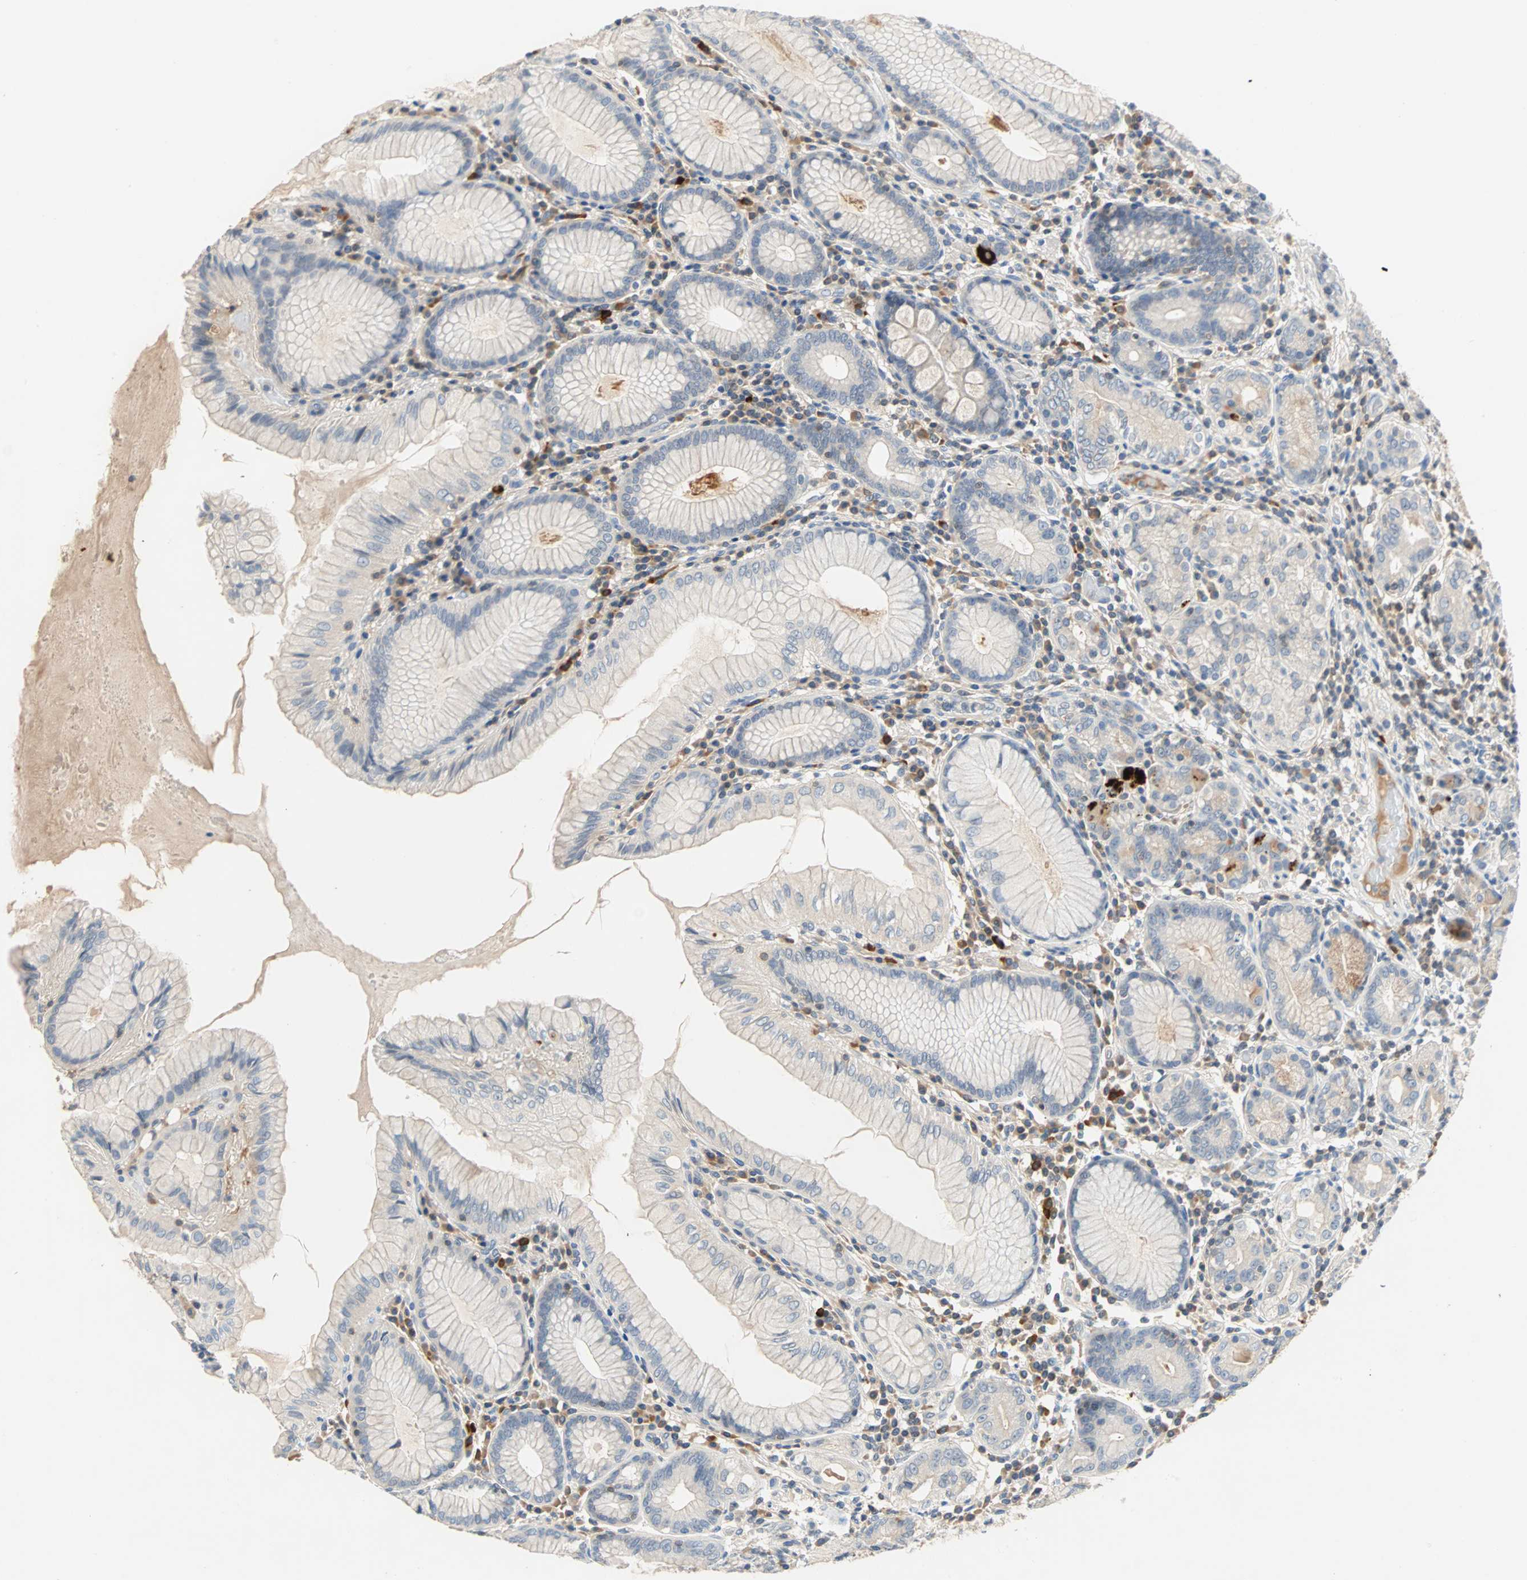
{"staining": {"intensity": "weak", "quantity": "<25%", "location": "cytoplasmic/membranous"}, "tissue": "stomach", "cell_type": "Glandular cells", "image_type": "normal", "snomed": [{"axis": "morphology", "description": "Normal tissue, NOS"}, {"axis": "topography", "description": "Stomach, lower"}], "caption": "DAB (3,3'-diaminobenzidine) immunohistochemical staining of benign human stomach displays no significant positivity in glandular cells.", "gene": "MAP4K1", "patient": {"sex": "female", "age": 76}}